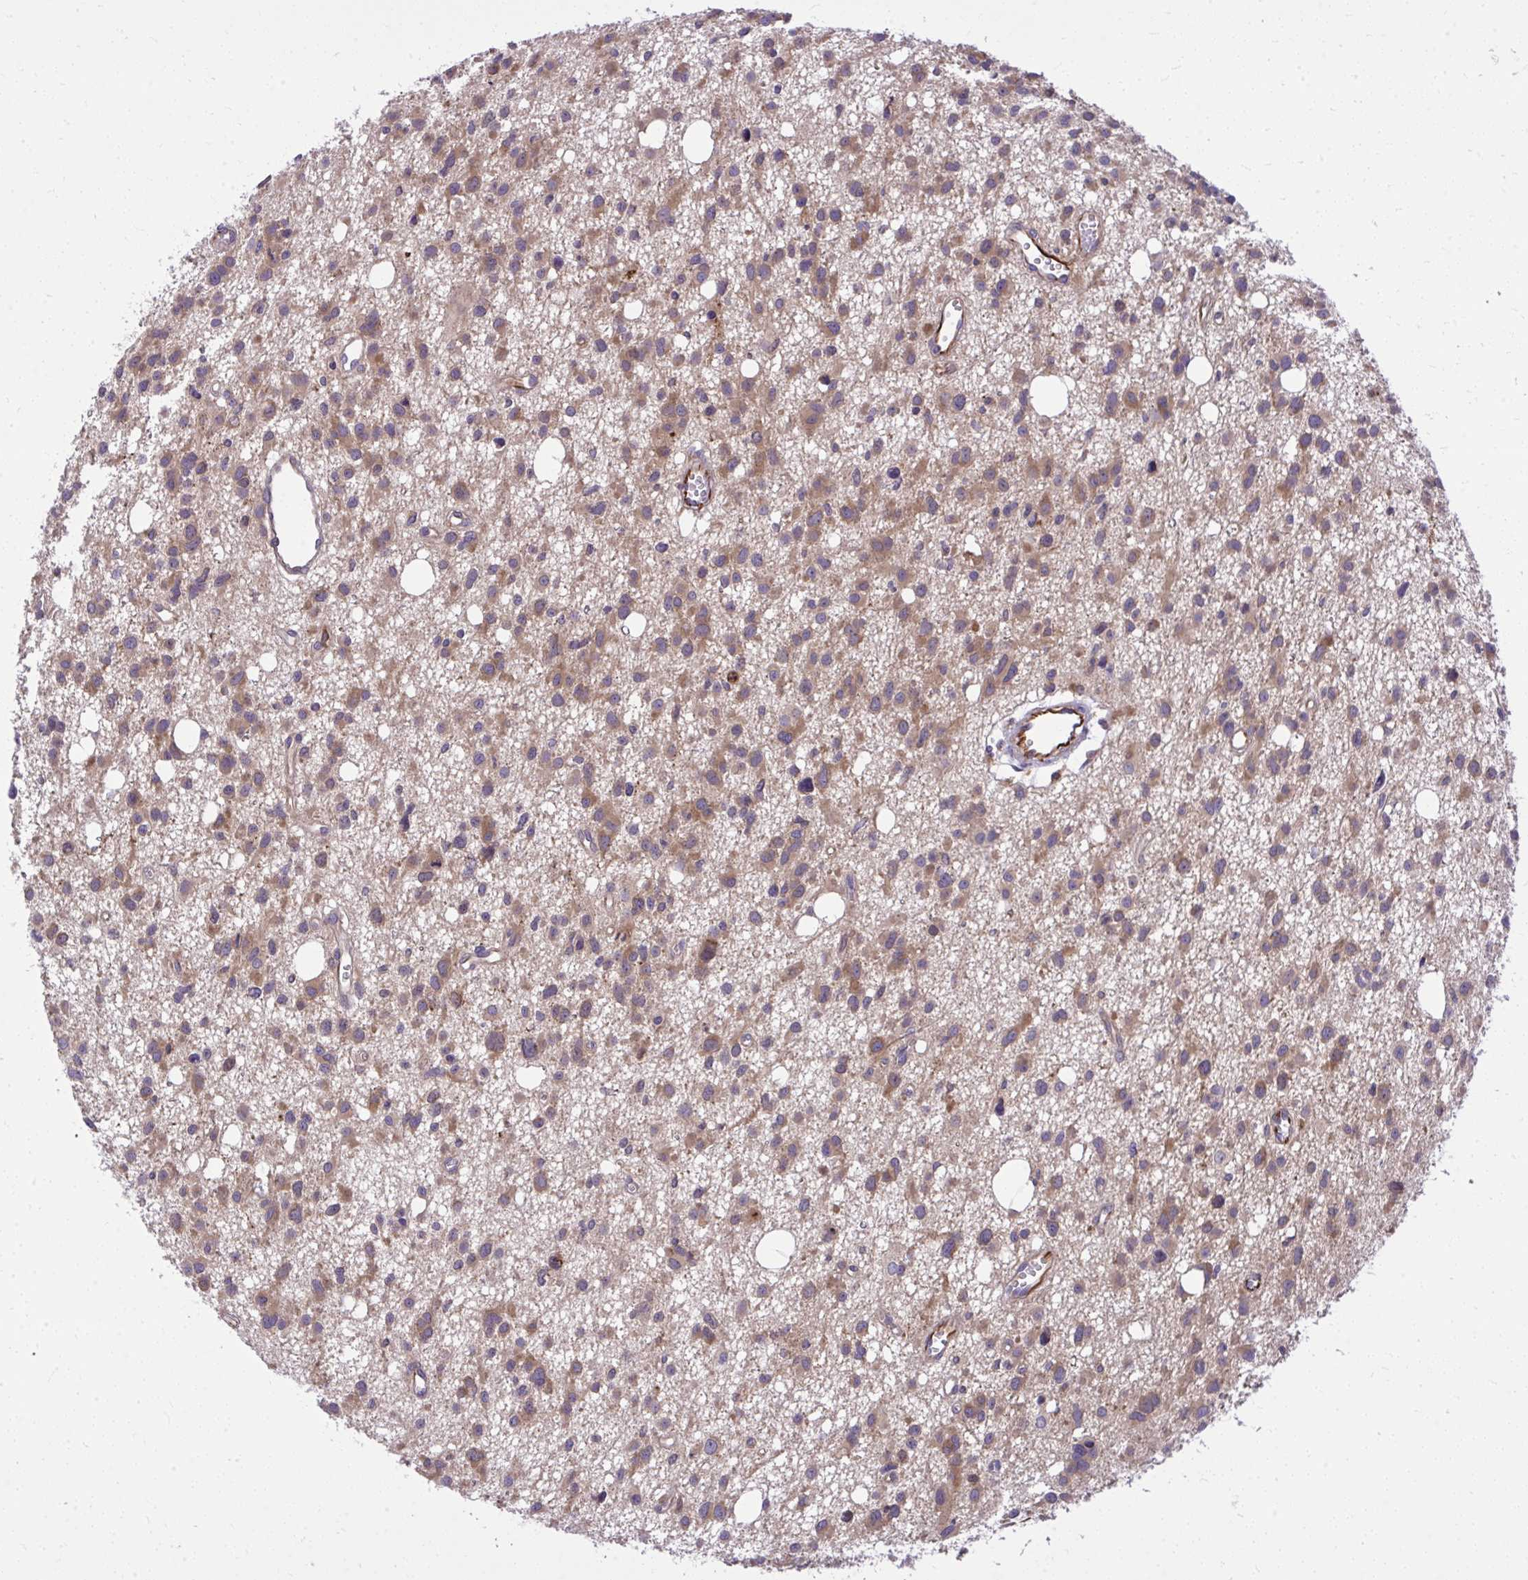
{"staining": {"intensity": "weak", "quantity": ">75%", "location": "cytoplasmic/membranous"}, "tissue": "glioma", "cell_type": "Tumor cells", "image_type": "cancer", "snomed": [{"axis": "morphology", "description": "Glioma, malignant, High grade"}, {"axis": "topography", "description": "Brain"}], "caption": "Protein expression analysis of human malignant high-grade glioma reveals weak cytoplasmic/membranous staining in approximately >75% of tumor cells.", "gene": "PAIP2", "patient": {"sex": "male", "age": 23}}